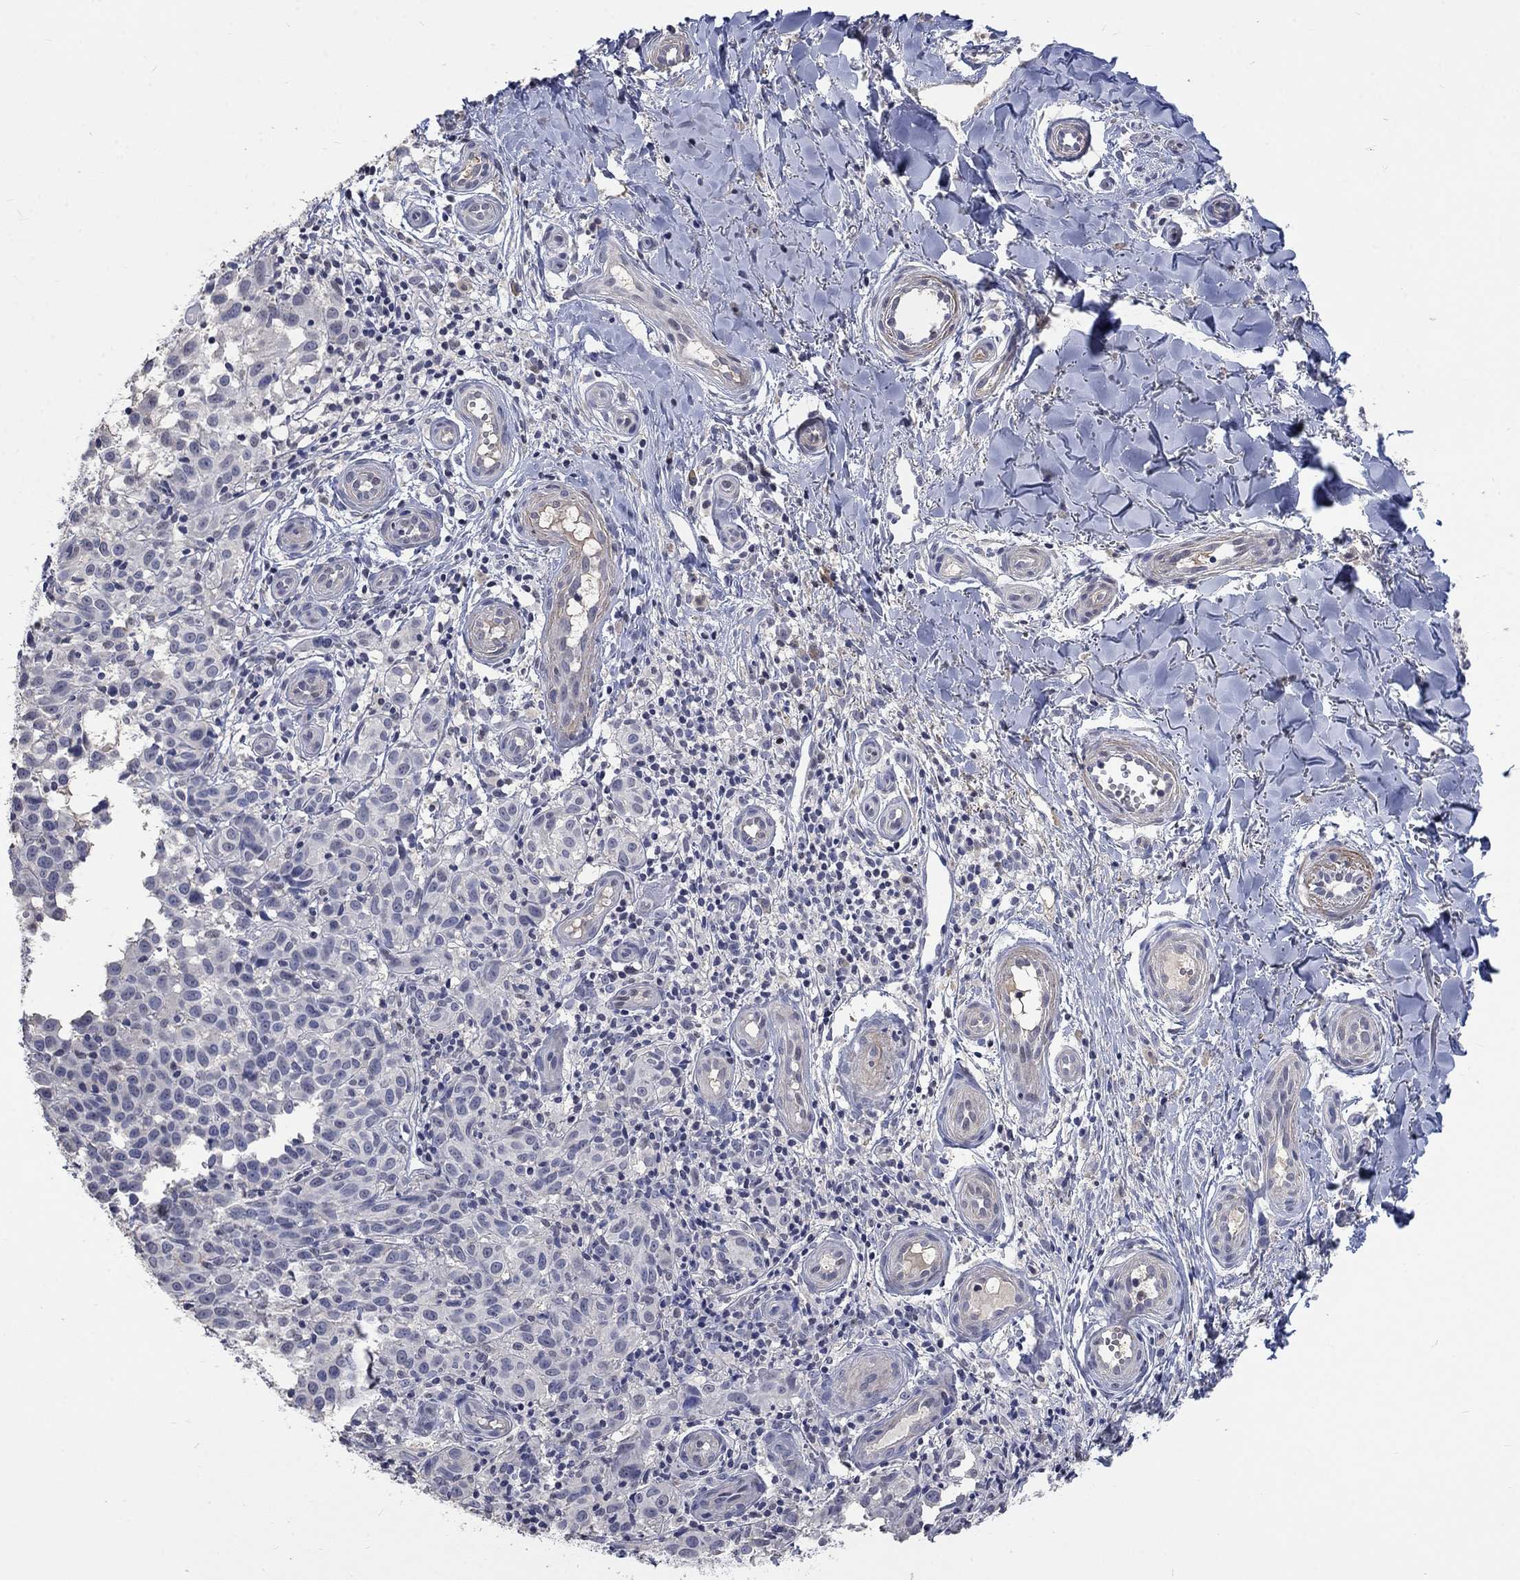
{"staining": {"intensity": "negative", "quantity": "none", "location": "none"}, "tissue": "melanoma", "cell_type": "Tumor cells", "image_type": "cancer", "snomed": [{"axis": "morphology", "description": "Malignant melanoma, NOS"}, {"axis": "topography", "description": "Skin"}], "caption": "IHC image of neoplastic tissue: human malignant melanoma stained with DAB demonstrates no significant protein staining in tumor cells.", "gene": "ZBTB18", "patient": {"sex": "female", "age": 53}}